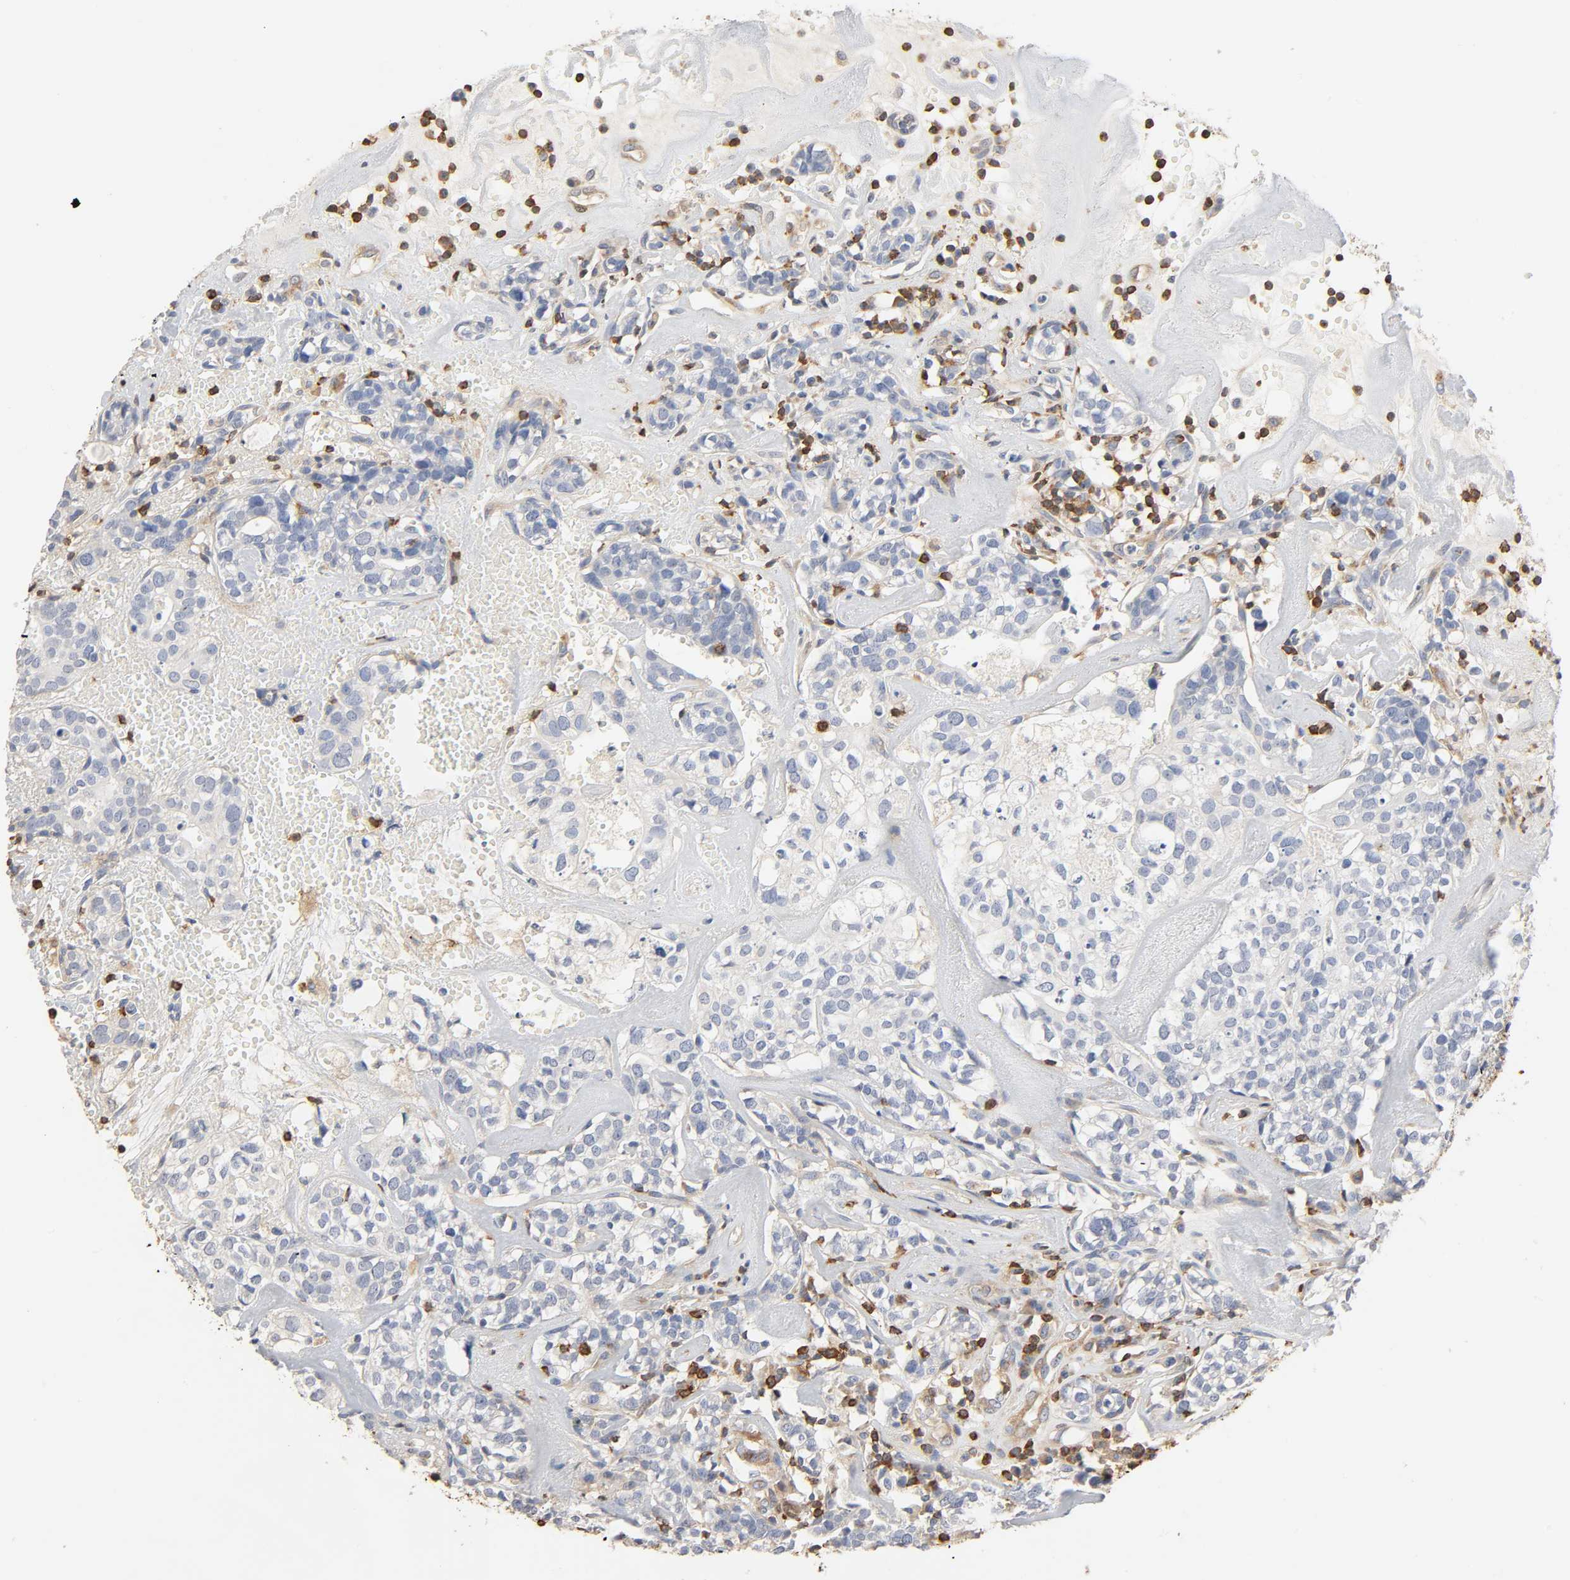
{"staining": {"intensity": "negative", "quantity": "none", "location": "none"}, "tissue": "head and neck cancer", "cell_type": "Tumor cells", "image_type": "cancer", "snomed": [{"axis": "morphology", "description": "Adenocarcinoma, NOS"}, {"axis": "topography", "description": "Salivary gland"}, {"axis": "topography", "description": "Head-Neck"}], "caption": "Tumor cells are negative for brown protein staining in head and neck adenocarcinoma.", "gene": "BIN1", "patient": {"sex": "female", "age": 65}}